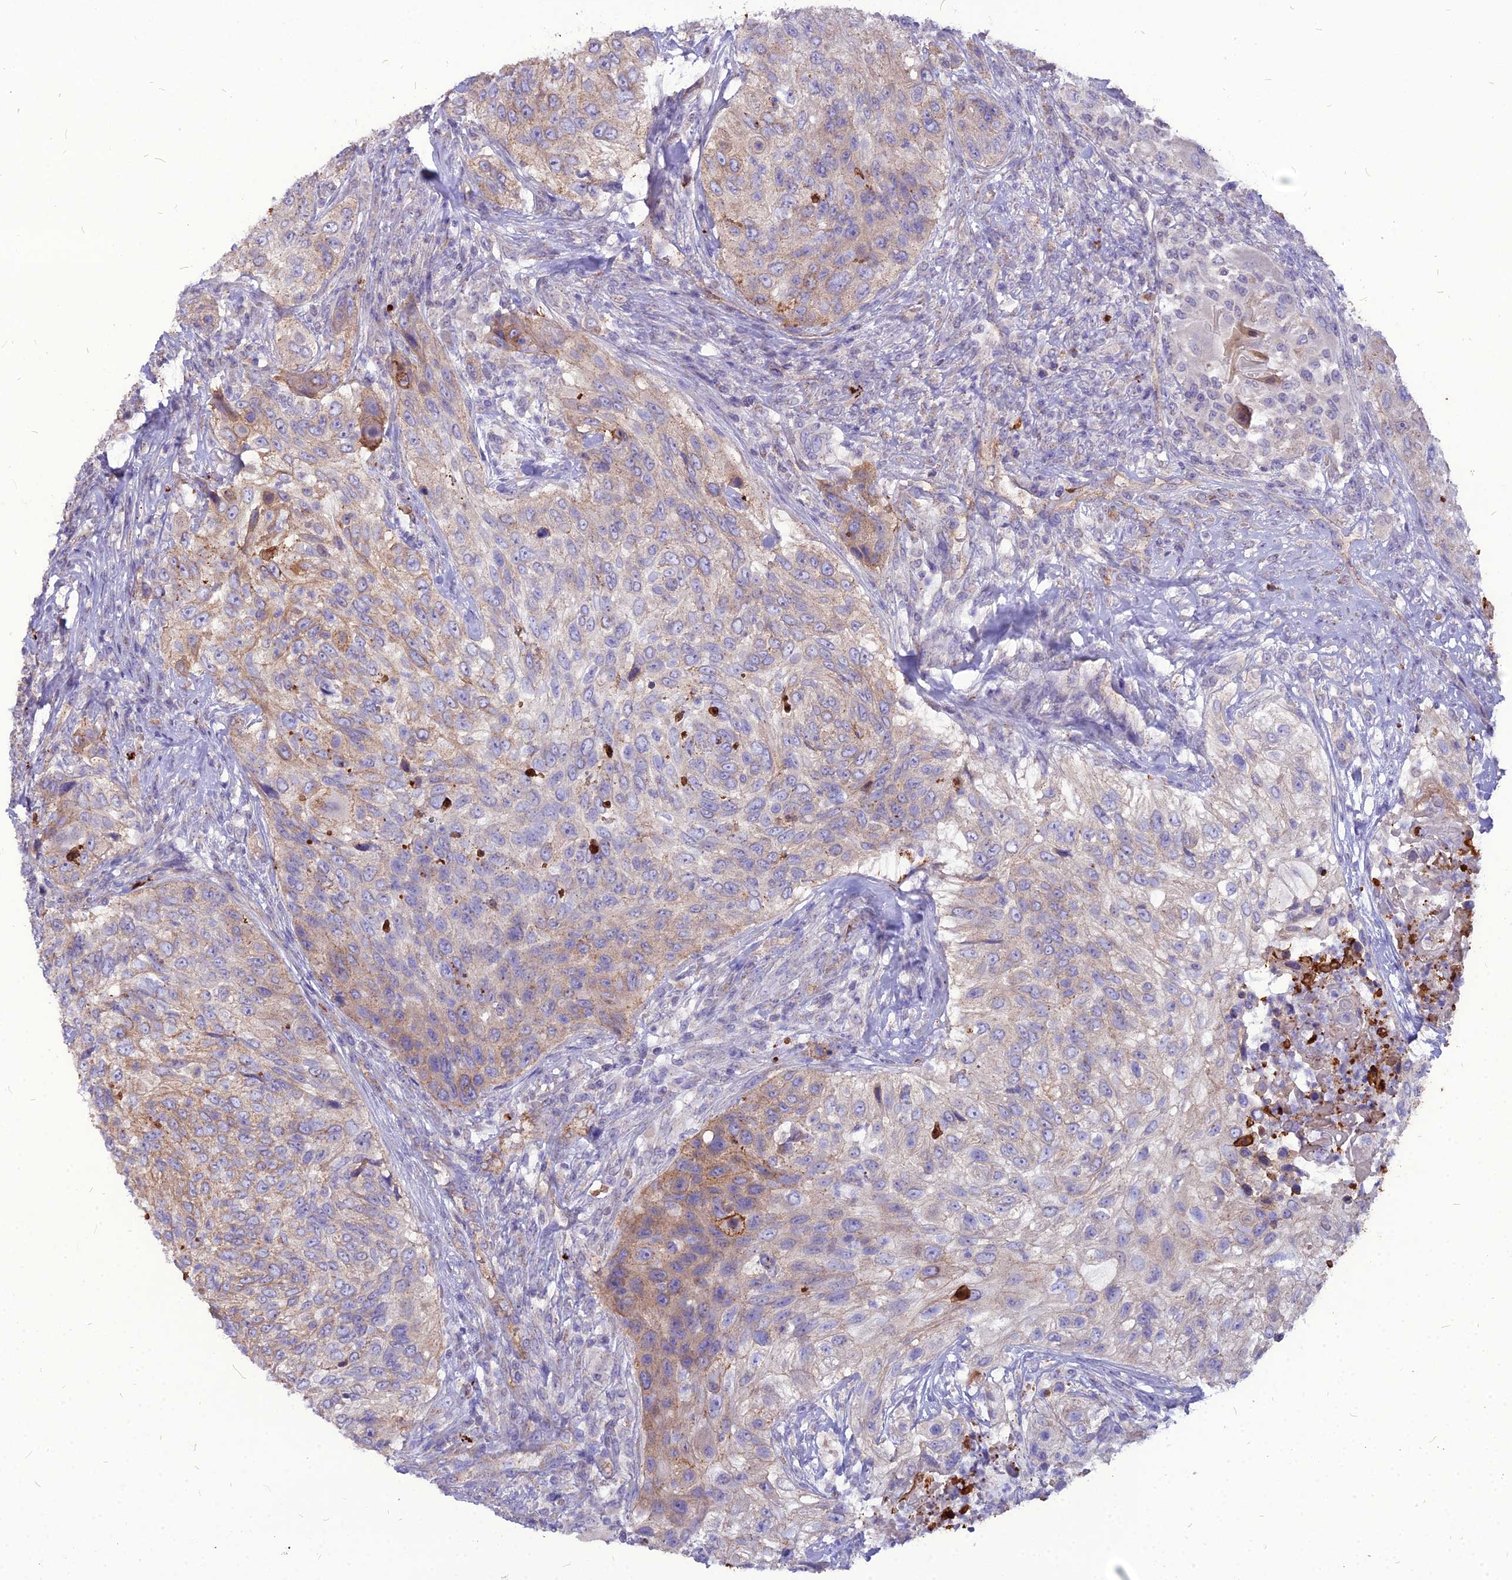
{"staining": {"intensity": "moderate", "quantity": "<25%", "location": "cytoplasmic/membranous"}, "tissue": "urothelial cancer", "cell_type": "Tumor cells", "image_type": "cancer", "snomed": [{"axis": "morphology", "description": "Urothelial carcinoma, High grade"}, {"axis": "topography", "description": "Urinary bladder"}], "caption": "A histopathology image of human high-grade urothelial carcinoma stained for a protein demonstrates moderate cytoplasmic/membranous brown staining in tumor cells.", "gene": "PCED1B", "patient": {"sex": "female", "age": 60}}